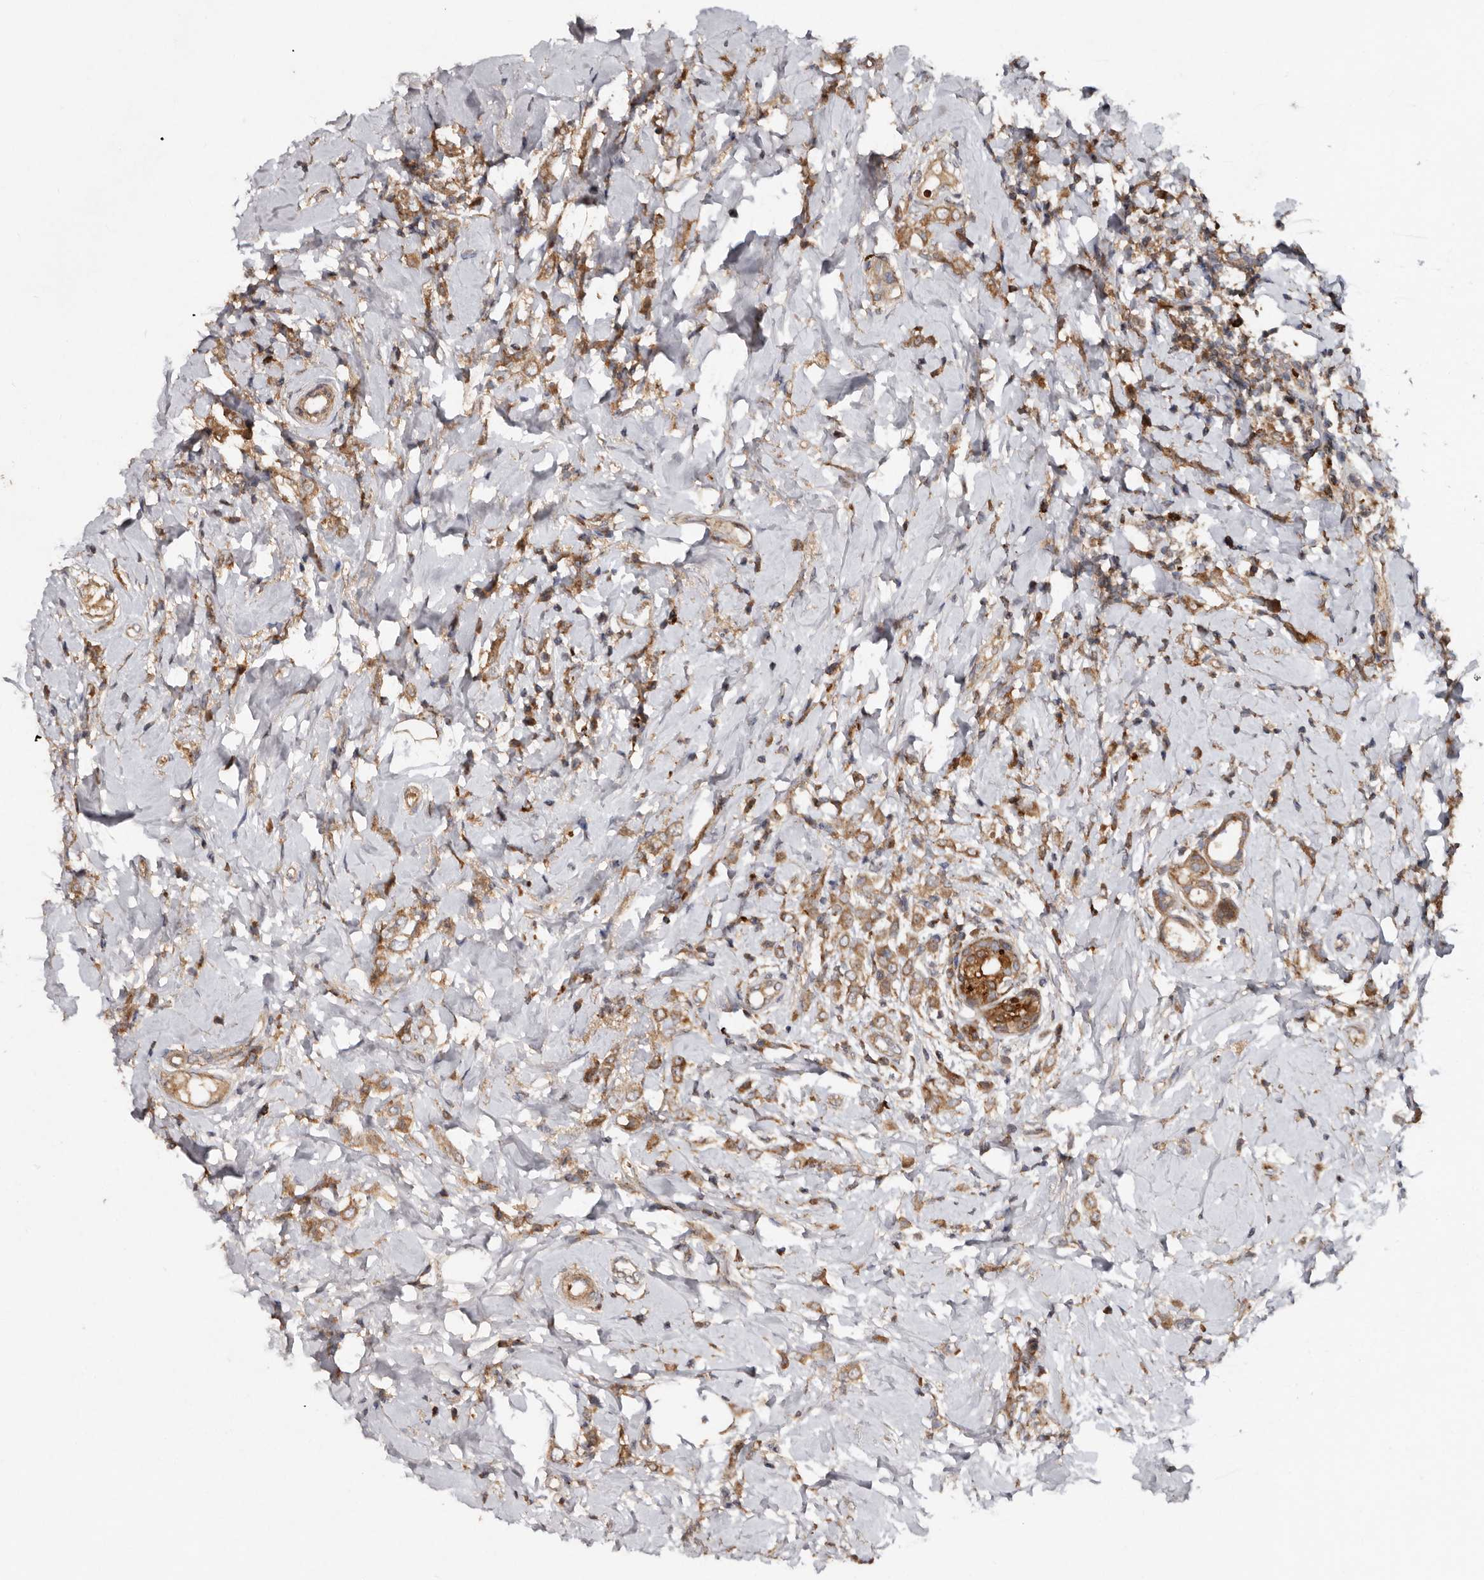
{"staining": {"intensity": "moderate", "quantity": ">75%", "location": "cytoplasmic/membranous"}, "tissue": "breast cancer", "cell_type": "Tumor cells", "image_type": "cancer", "snomed": [{"axis": "morphology", "description": "Lobular carcinoma"}, {"axis": "topography", "description": "Breast"}], "caption": "This histopathology image exhibits immunohistochemistry (IHC) staining of lobular carcinoma (breast), with medium moderate cytoplasmic/membranous staining in approximately >75% of tumor cells.", "gene": "GOT1L1", "patient": {"sex": "female", "age": 47}}